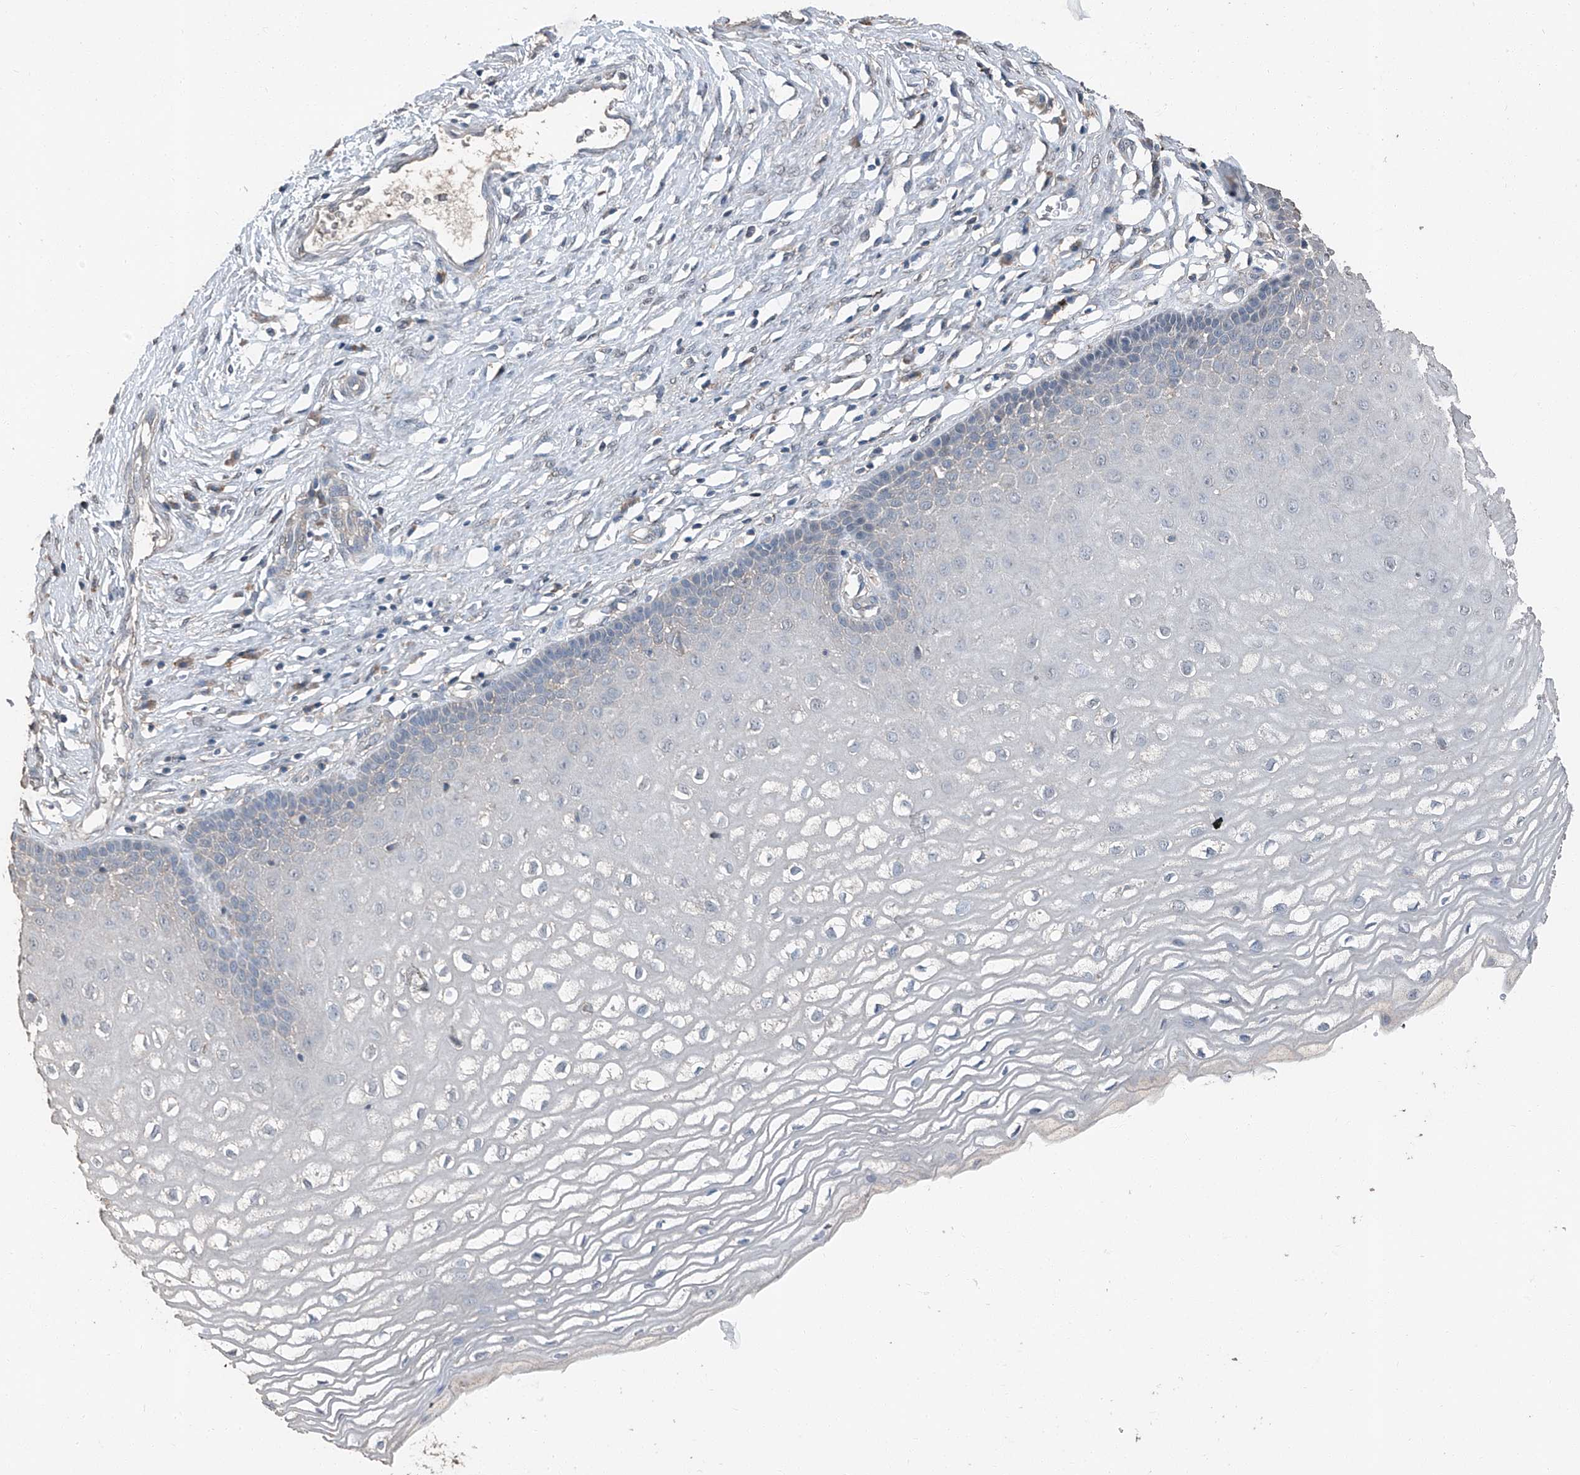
{"staining": {"intensity": "negative", "quantity": "none", "location": "none"}, "tissue": "cervix", "cell_type": "Glandular cells", "image_type": "normal", "snomed": [{"axis": "morphology", "description": "Normal tissue, NOS"}, {"axis": "topography", "description": "Cervix"}], "caption": "Unremarkable cervix was stained to show a protein in brown. There is no significant expression in glandular cells.", "gene": "MAMLD1", "patient": {"sex": "female", "age": 55}}